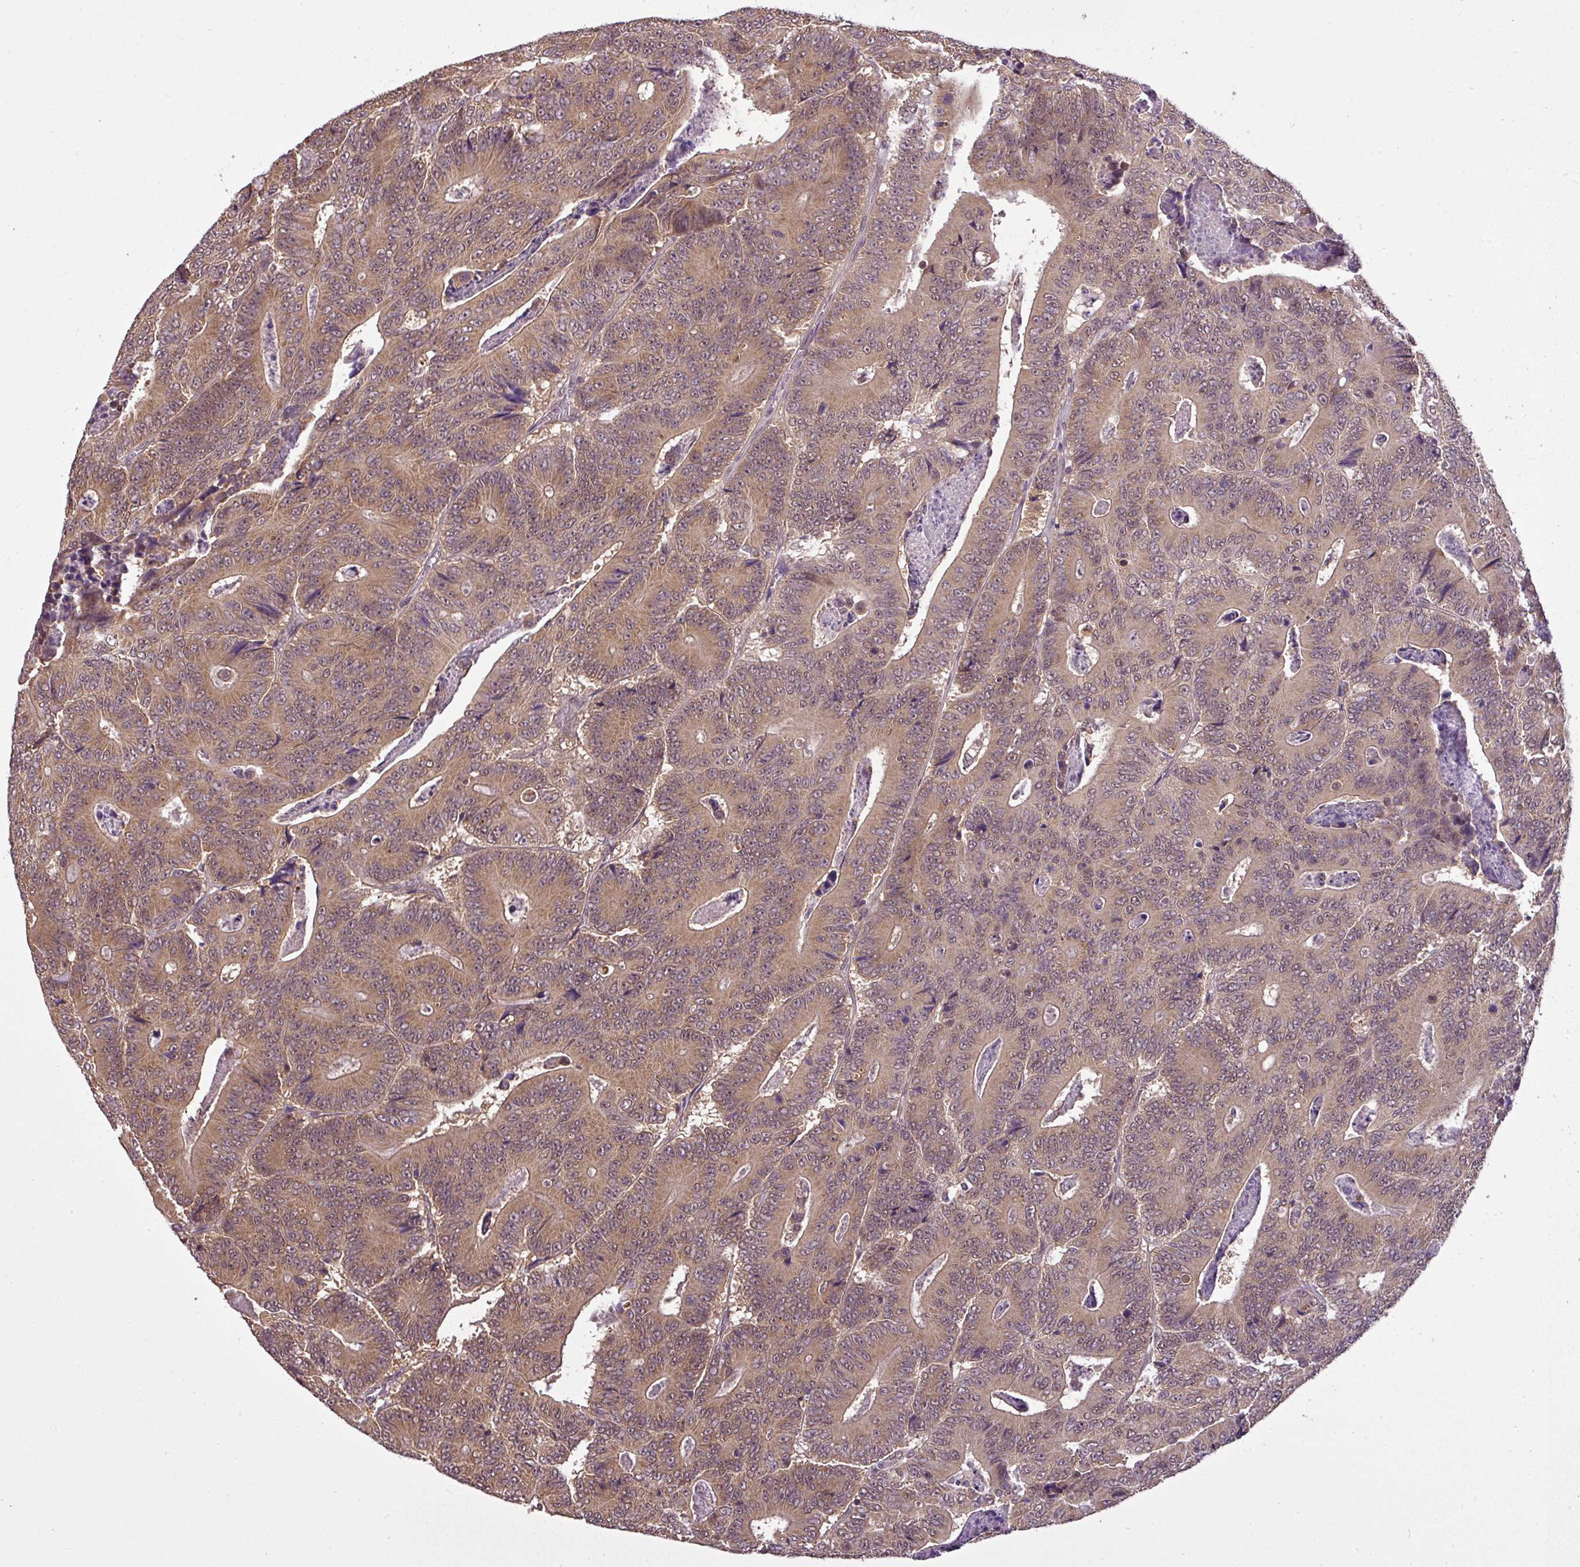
{"staining": {"intensity": "moderate", "quantity": ">75%", "location": "cytoplasmic/membranous"}, "tissue": "colorectal cancer", "cell_type": "Tumor cells", "image_type": "cancer", "snomed": [{"axis": "morphology", "description": "Adenocarcinoma, NOS"}, {"axis": "topography", "description": "Colon"}], "caption": "Protein staining exhibits moderate cytoplasmic/membranous positivity in approximately >75% of tumor cells in adenocarcinoma (colorectal).", "gene": "MFHAS1", "patient": {"sex": "male", "age": 83}}